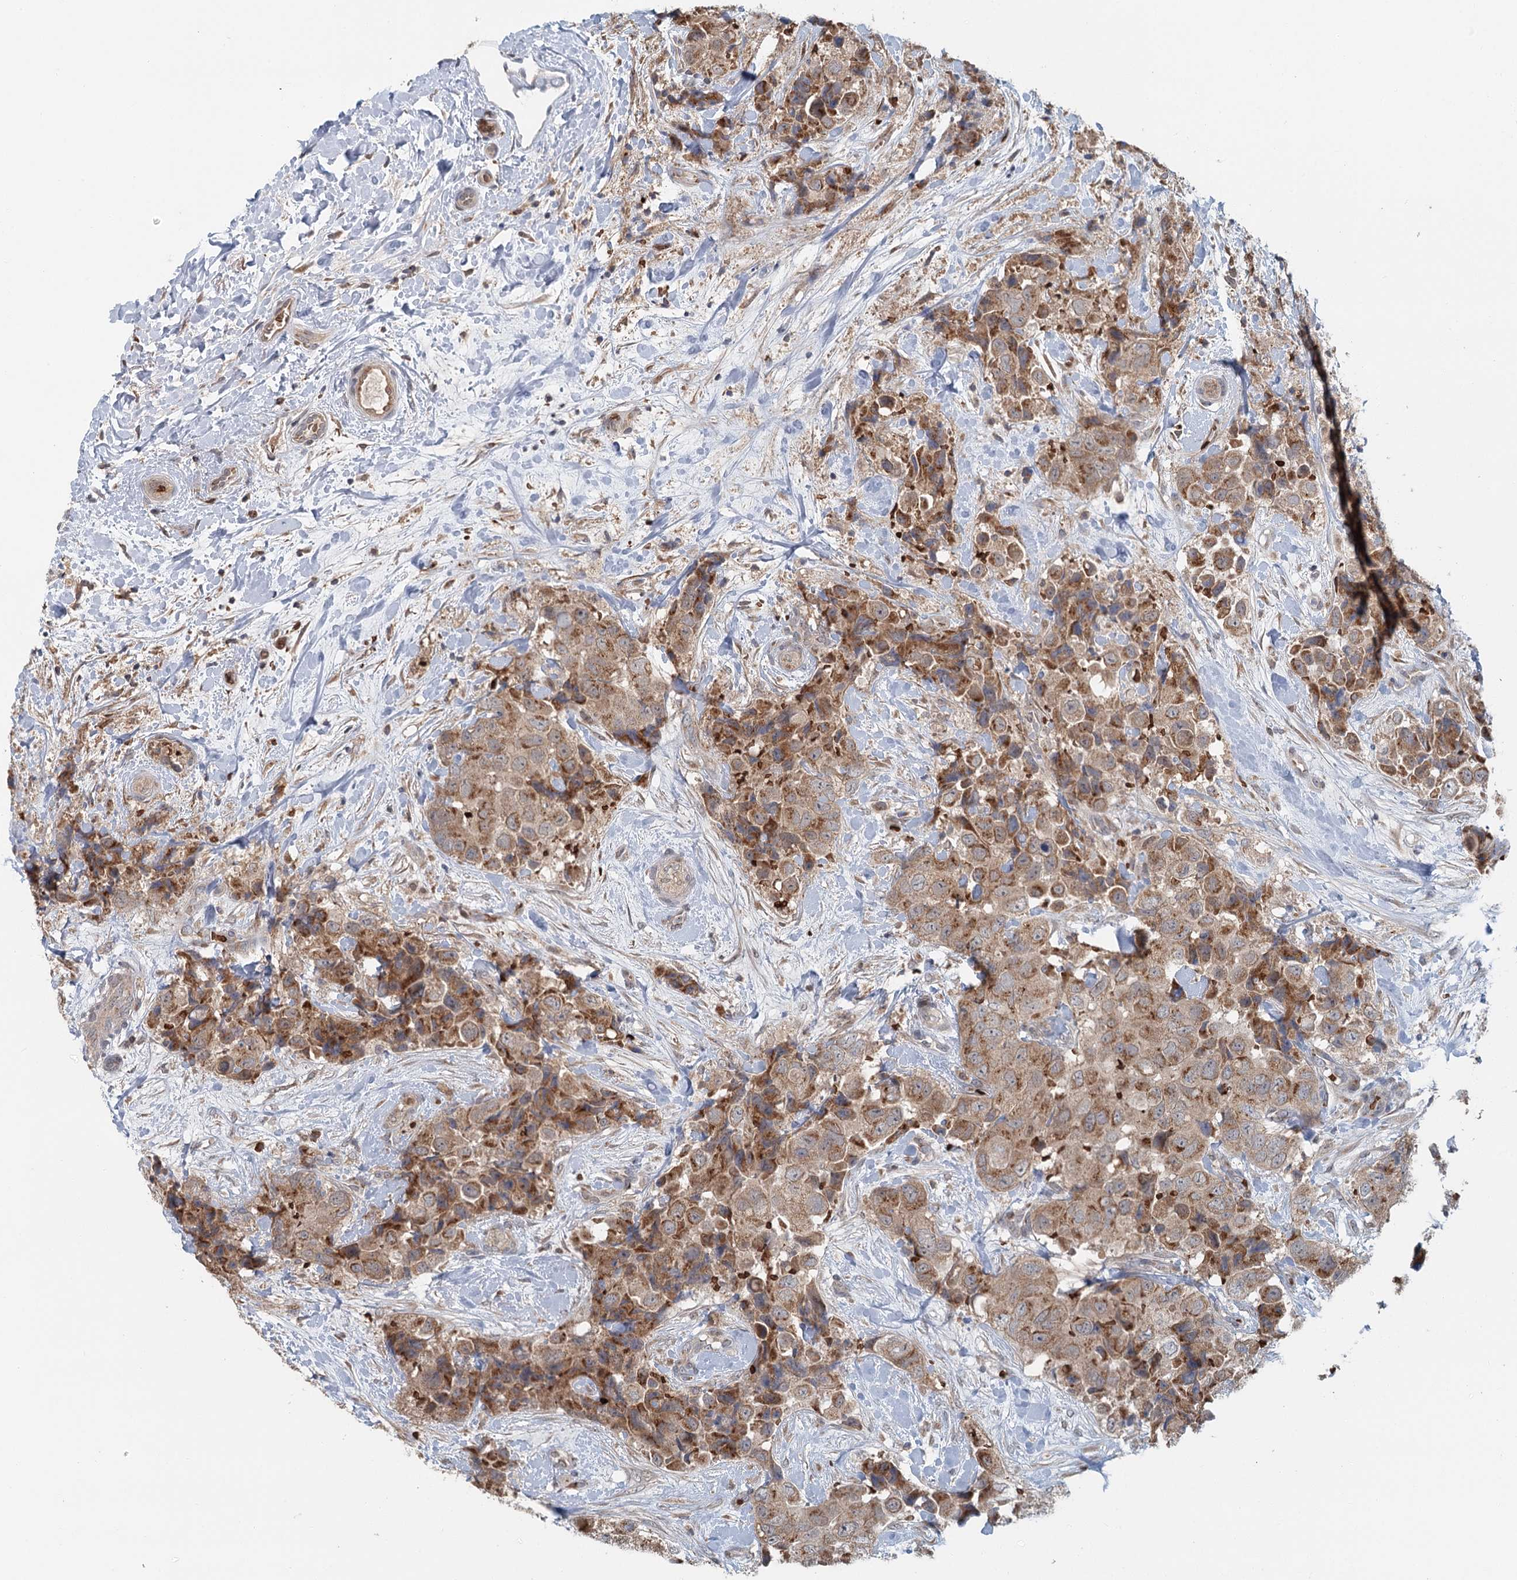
{"staining": {"intensity": "moderate", "quantity": ">75%", "location": "cytoplasmic/membranous"}, "tissue": "breast cancer", "cell_type": "Tumor cells", "image_type": "cancer", "snomed": [{"axis": "morphology", "description": "Duct carcinoma"}, {"axis": "topography", "description": "Breast"}], "caption": "Breast cancer (invasive ductal carcinoma) tissue displays moderate cytoplasmic/membranous positivity in about >75% of tumor cells", "gene": "ADK", "patient": {"sex": "female", "age": 62}}